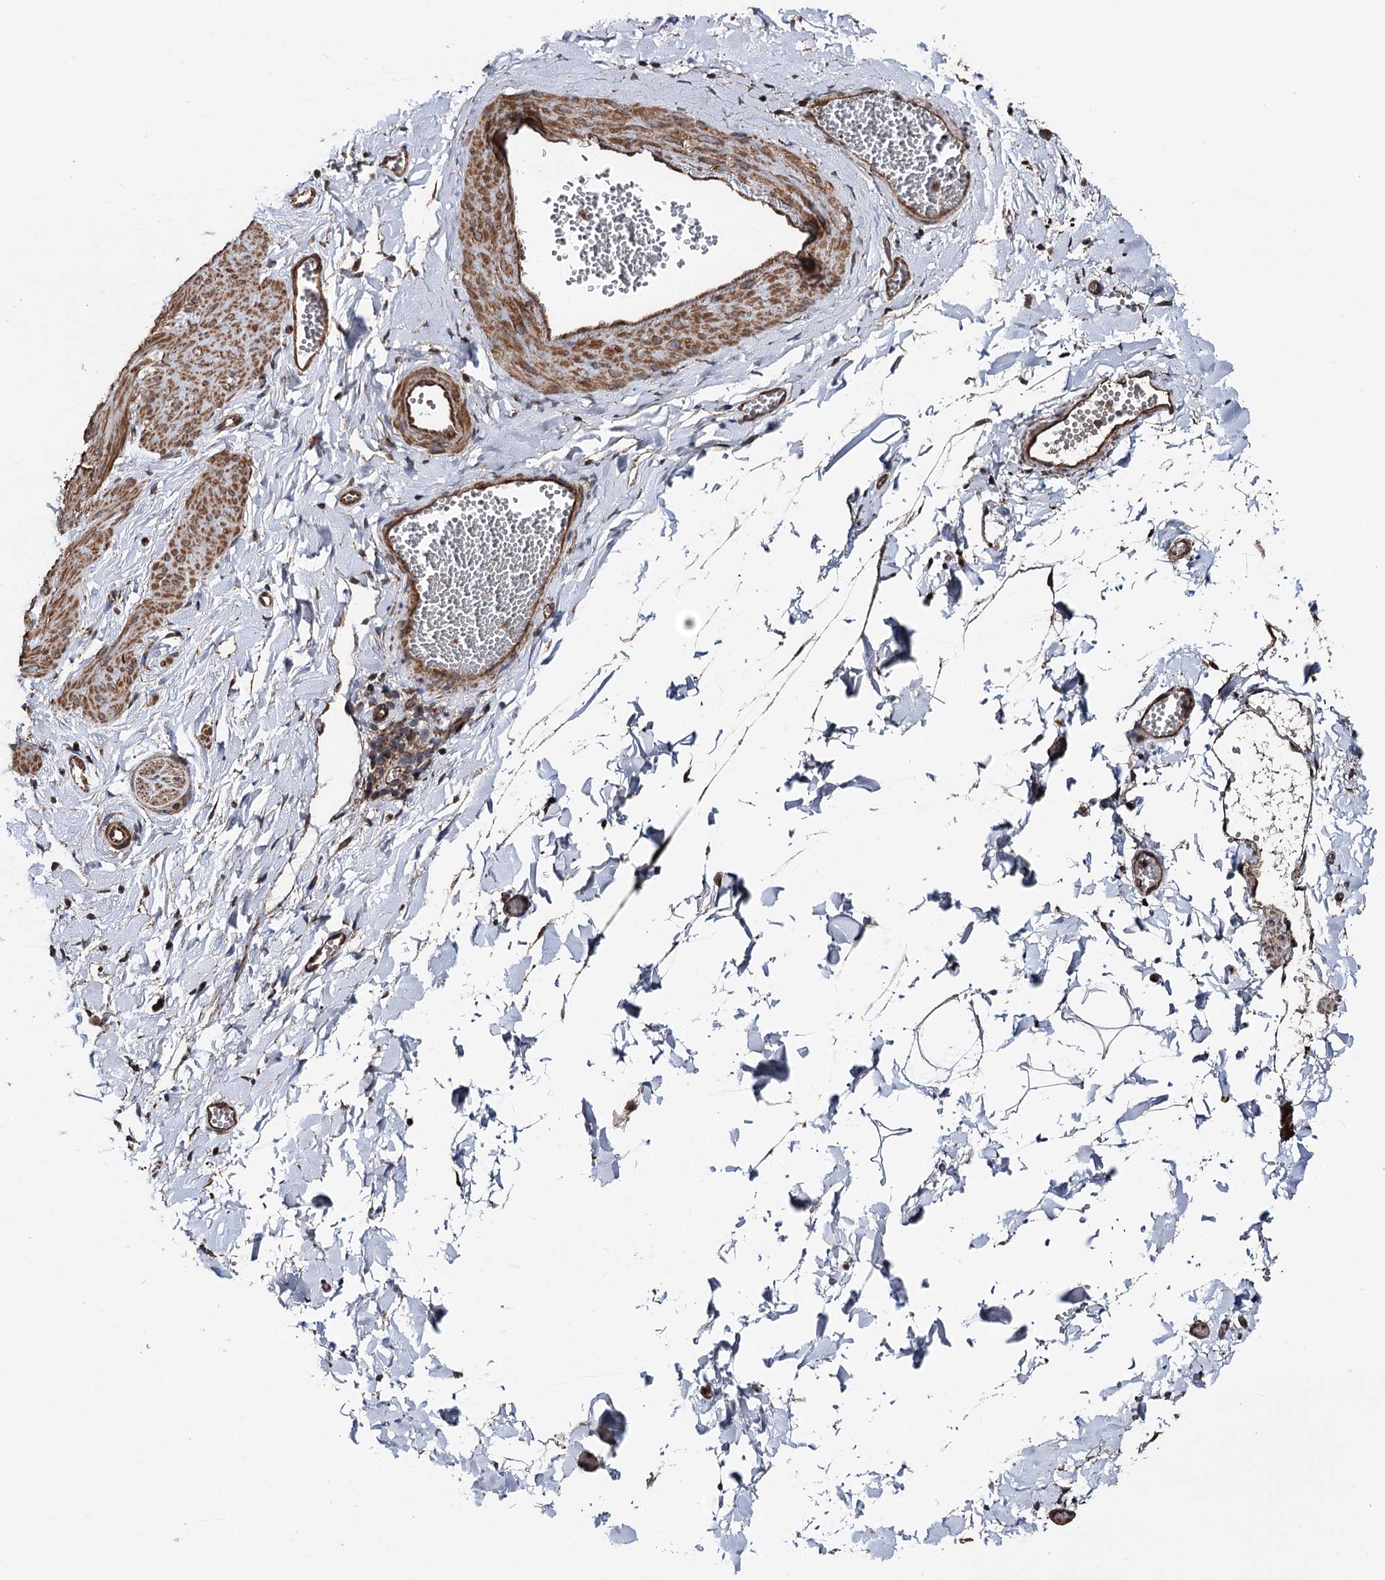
{"staining": {"intensity": "moderate", "quantity": ">75%", "location": "cytoplasmic/membranous"}, "tissue": "adipose tissue", "cell_type": "Adipocytes", "image_type": "normal", "snomed": [{"axis": "morphology", "description": "Normal tissue, NOS"}, {"axis": "topography", "description": "Gallbladder"}, {"axis": "topography", "description": "Peripheral nerve tissue"}], "caption": "Adipocytes reveal medium levels of moderate cytoplasmic/membranous positivity in about >75% of cells in unremarkable human adipose tissue.", "gene": "ITFG2", "patient": {"sex": "male", "age": 38}}